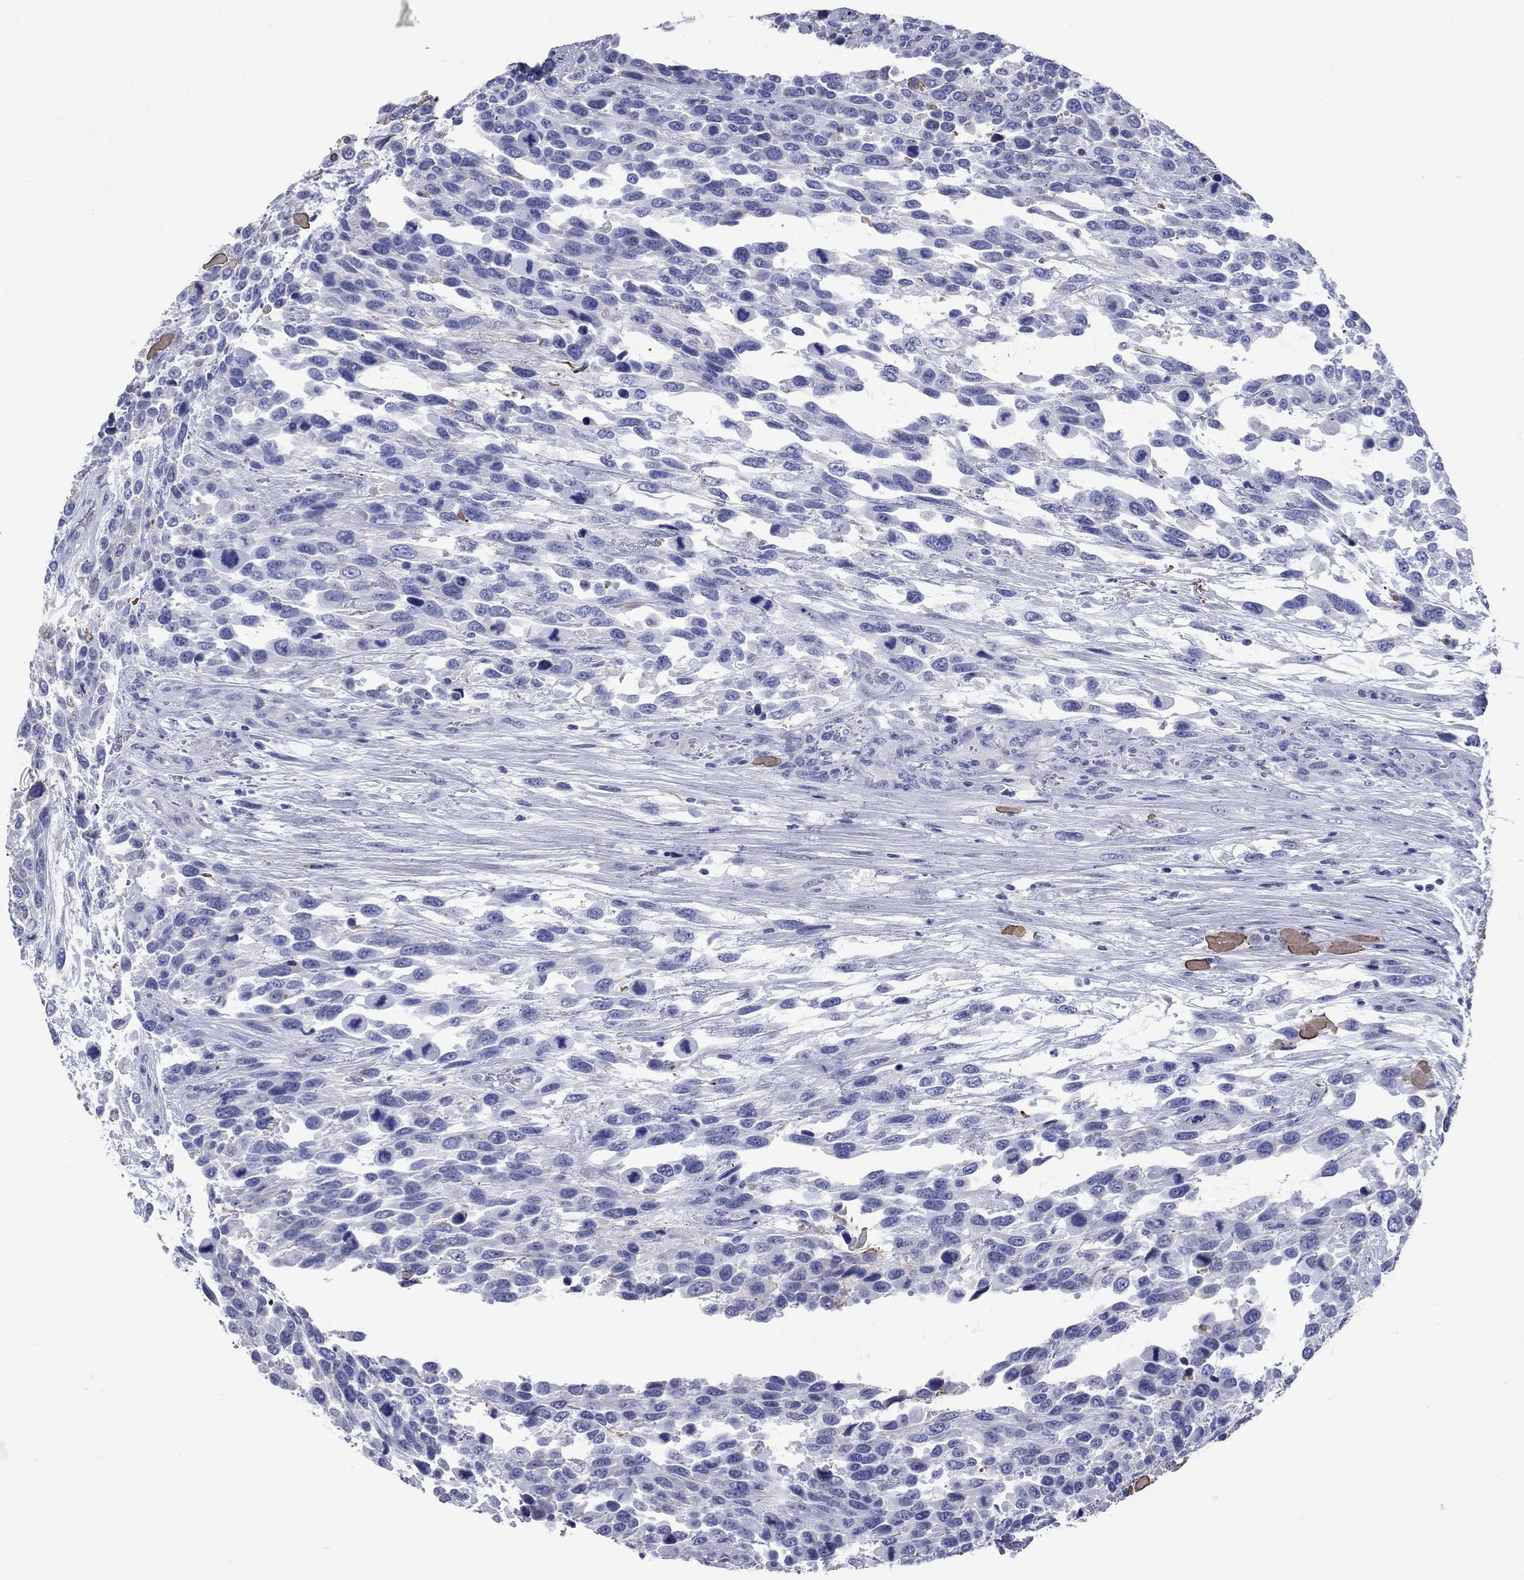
{"staining": {"intensity": "negative", "quantity": "none", "location": "none"}, "tissue": "urothelial cancer", "cell_type": "Tumor cells", "image_type": "cancer", "snomed": [{"axis": "morphology", "description": "Urothelial carcinoma, High grade"}, {"axis": "topography", "description": "Urinary bladder"}], "caption": "The histopathology image demonstrates no significant positivity in tumor cells of urothelial carcinoma (high-grade).", "gene": "CCNA1", "patient": {"sex": "female", "age": 70}}